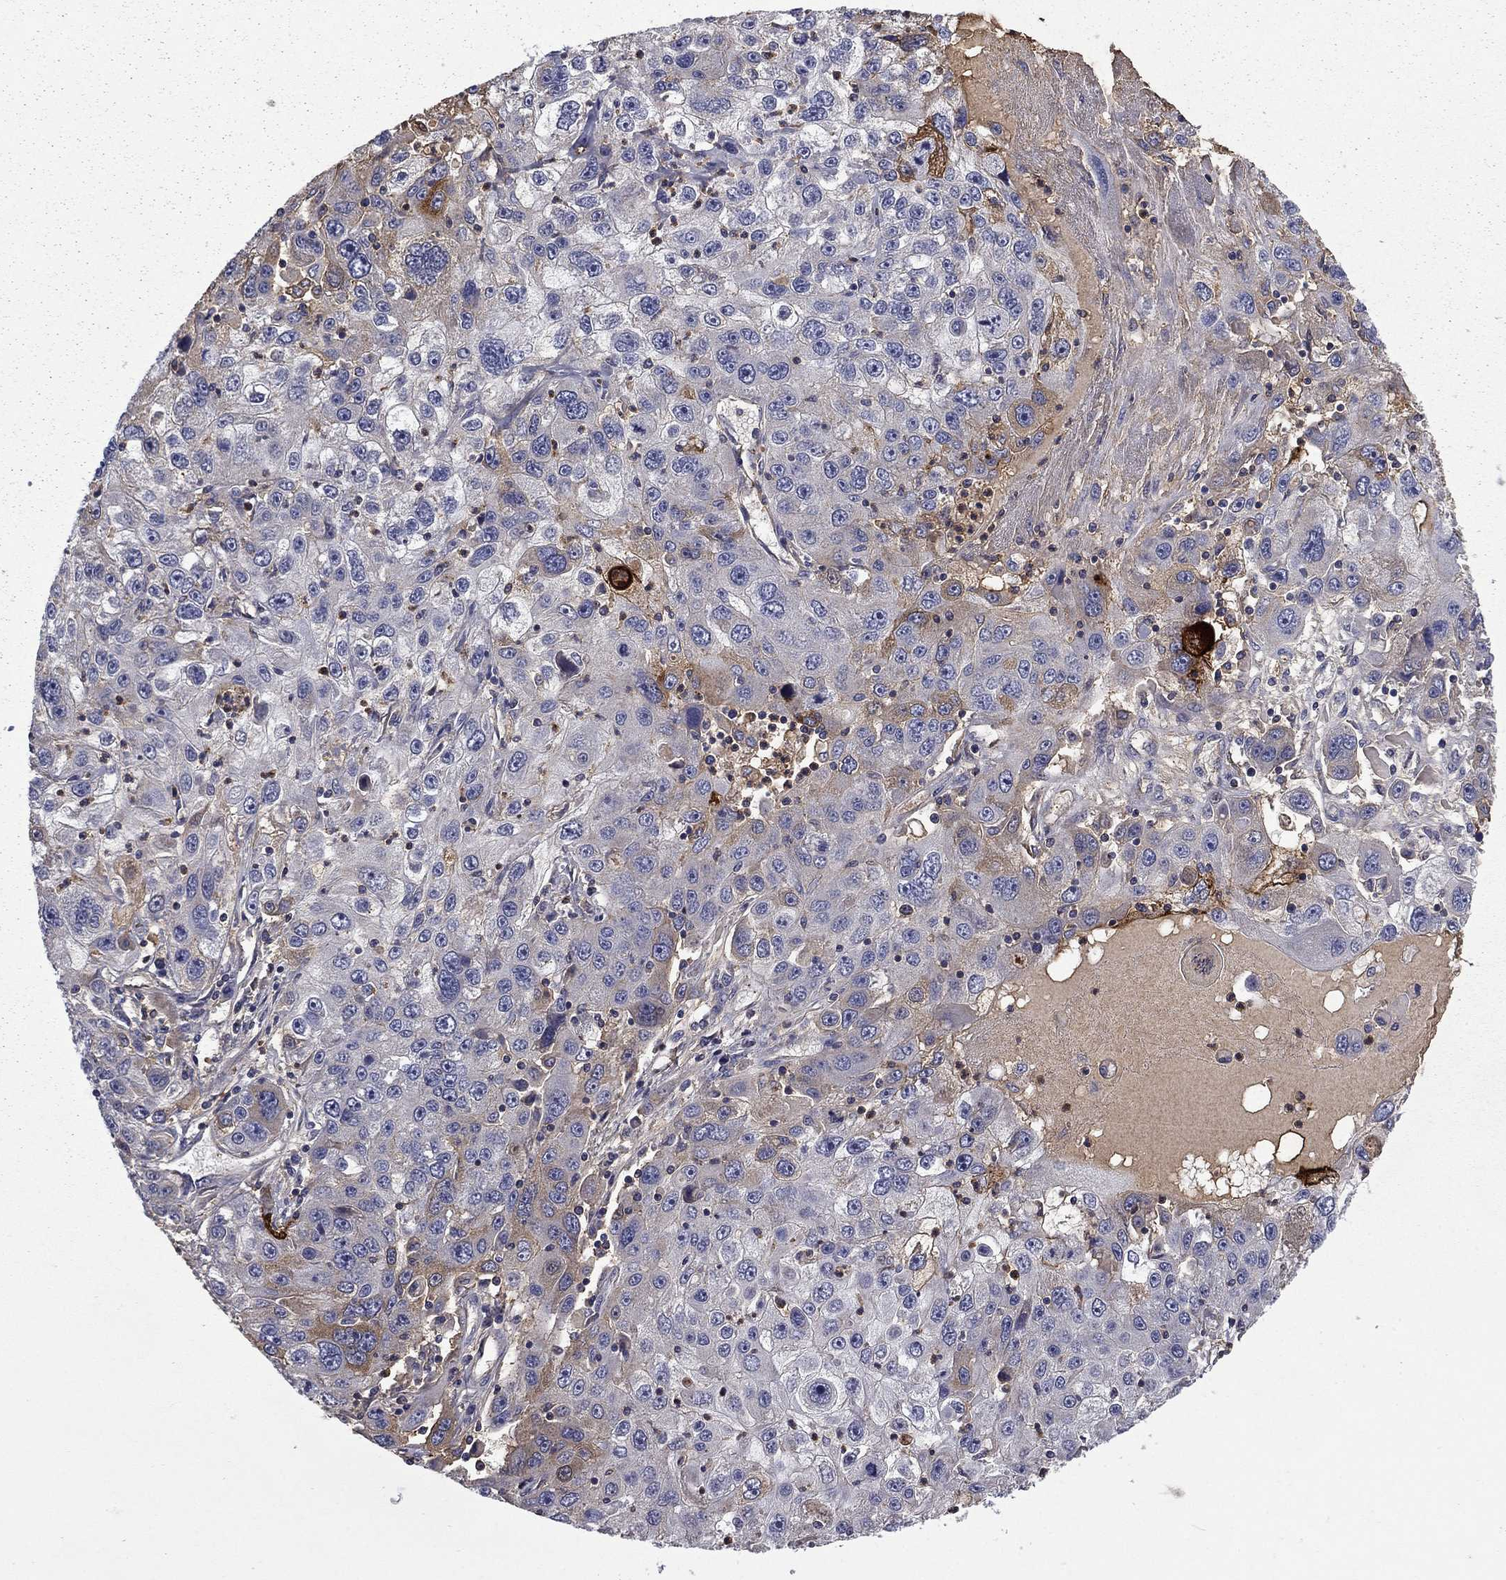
{"staining": {"intensity": "weak", "quantity": "25%-75%", "location": "cytoplasmic/membranous"}, "tissue": "stomach cancer", "cell_type": "Tumor cells", "image_type": "cancer", "snomed": [{"axis": "morphology", "description": "Adenocarcinoma, NOS"}, {"axis": "topography", "description": "Stomach"}], "caption": "The immunohistochemical stain highlights weak cytoplasmic/membranous positivity in tumor cells of stomach cancer (adenocarcinoma) tissue. (DAB = brown stain, brightfield microscopy at high magnification).", "gene": "CEACAM7", "patient": {"sex": "male", "age": 56}}